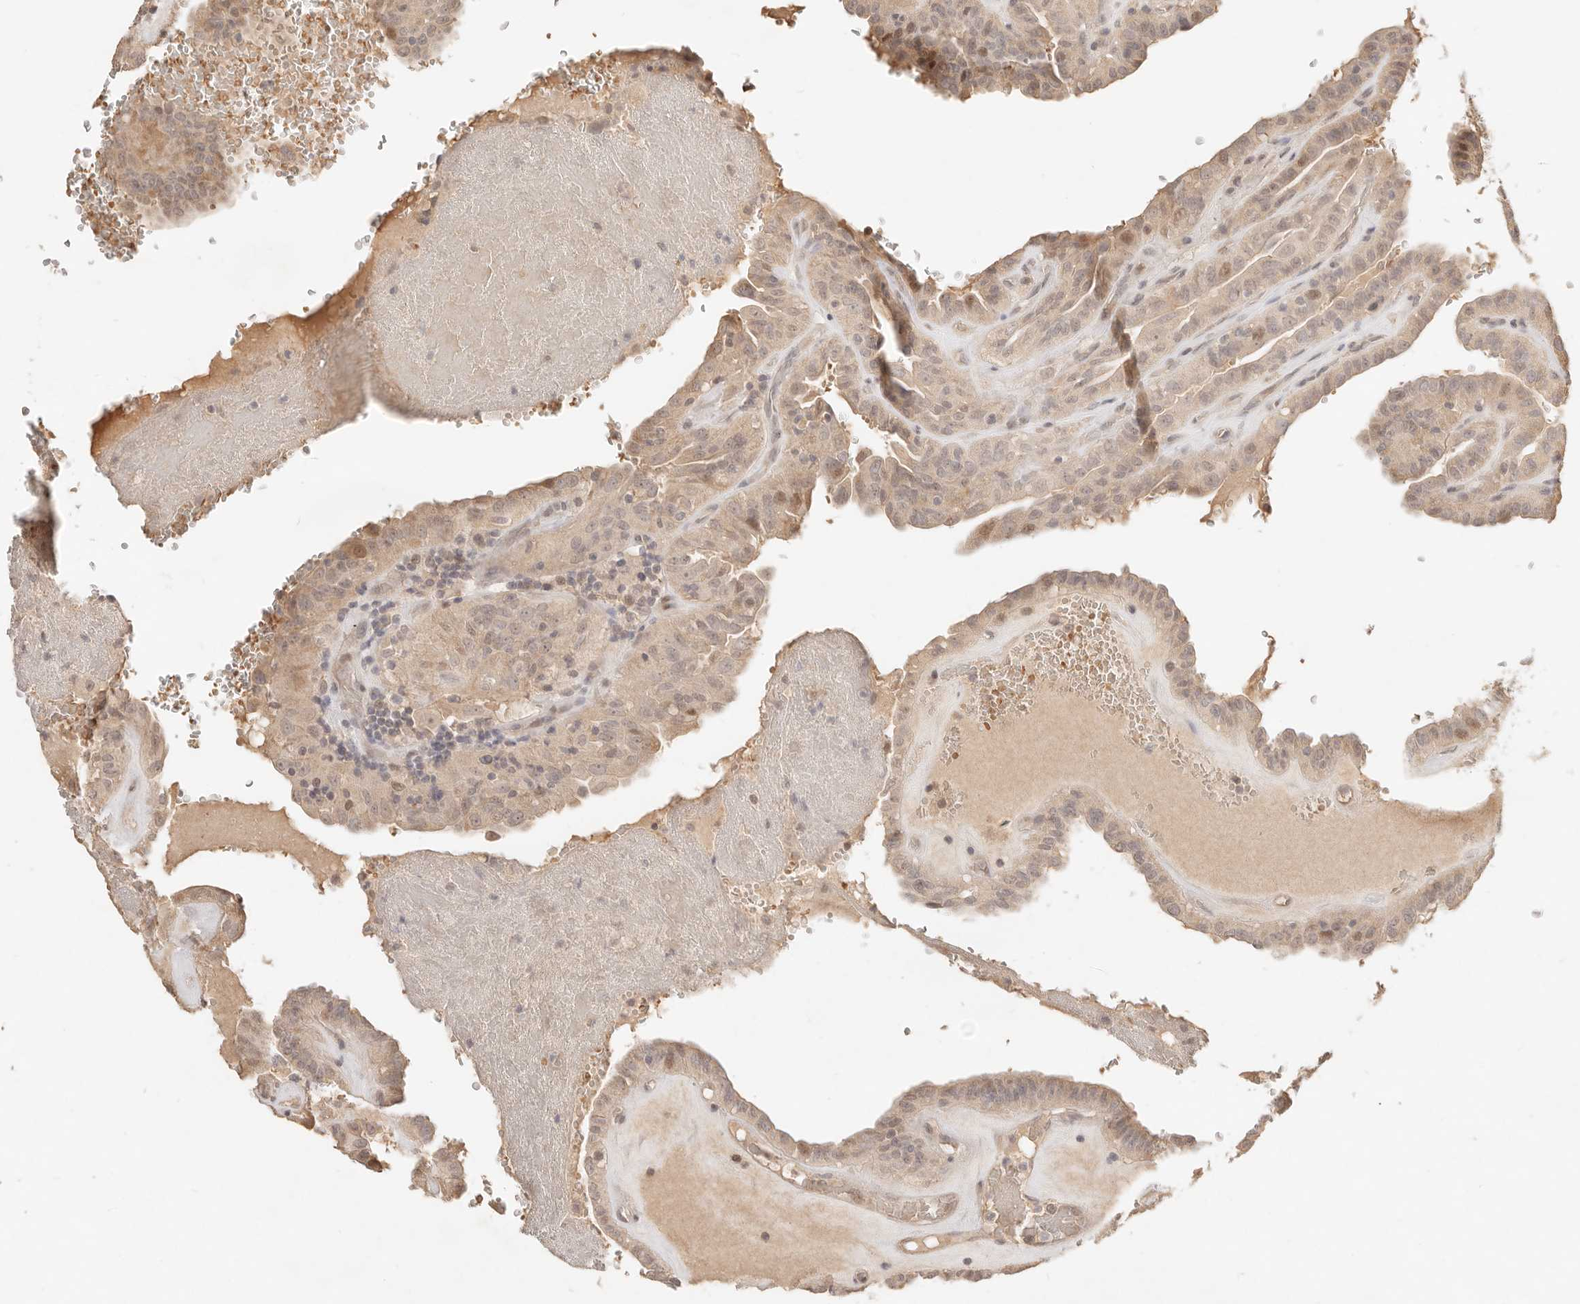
{"staining": {"intensity": "weak", "quantity": ">75%", "location": "cytoplasmic/membranous,nuclear"}, "tissue": "thyroid cancer", "cell_type": "Tumor cells", "image_type": "cancer", "snomed": [{"axis": "morphology", "description": "Papillary adenocarcinoma, NOS"}, {"axis": "topography", "description": "Thyroid gland"}], "caption": "Human thyroid cancer stained with a protein marker reveals weak staining in tumor cells.", "gene": "MEP1A", "patient": {"sex": "male", "age": 77}}